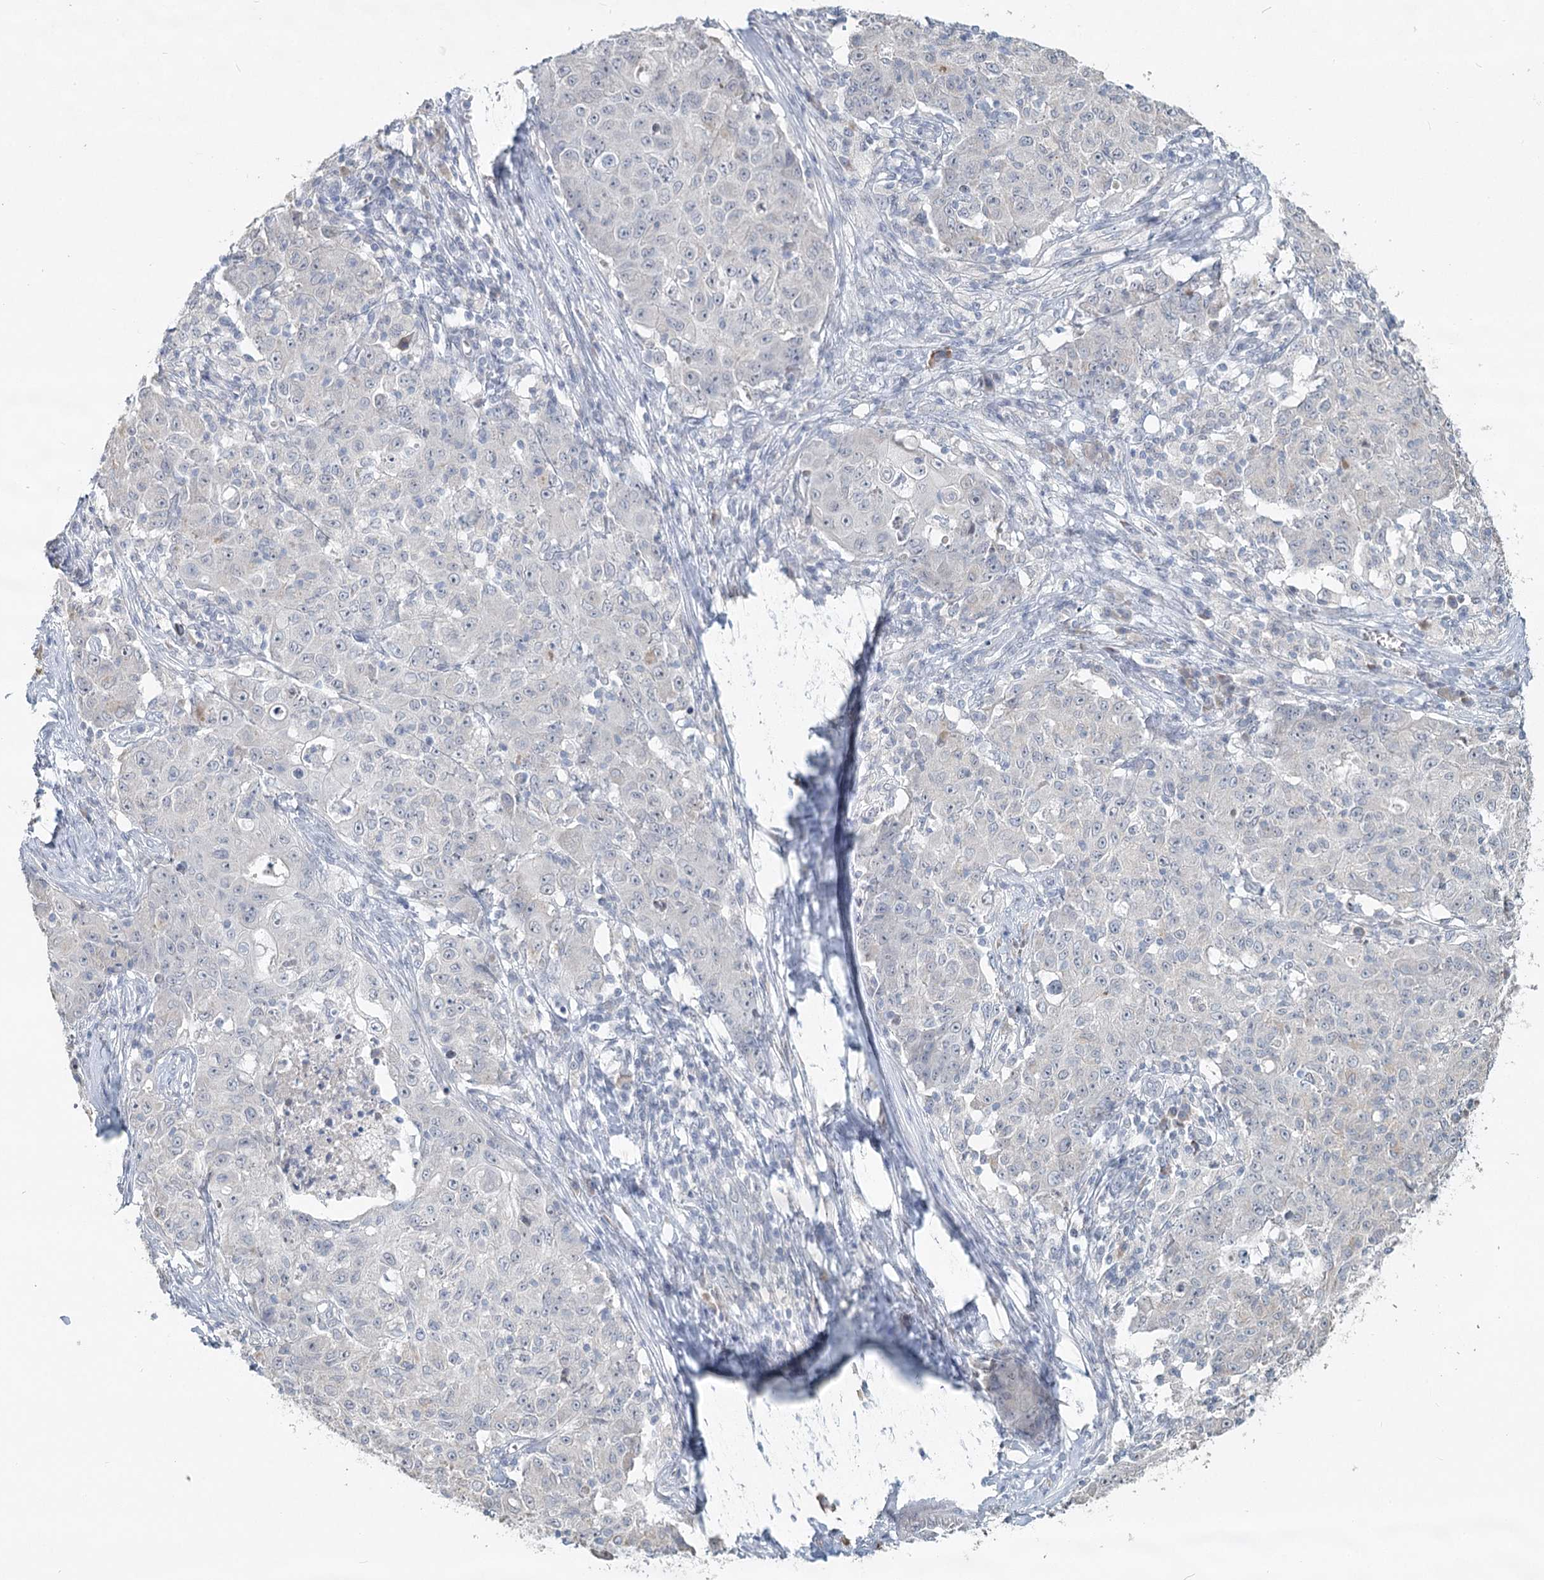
{"staining": {"intensity": "negative", "quantity": "none", "location": "none"}, "tissue": "ovarian cancer", "cell_type": "Tumor cells", "image_type": "cancer", "snomed": [{"axis": "morphology", "description": "Carcinoma, endometroid"}, {"axis": "topography", "description": "Ovary"}], "caption": "Ovarian cancer (endometroid carcinoma) was stained to show a protein in brown. There is no significant expression in tumor cells. (Brightfield microscopy of DAB (3,3'-diaminobenzidine) IHC at high magnification).", "gene": "SLC9A3", "patient": {"sex": "female", "age": 42}}